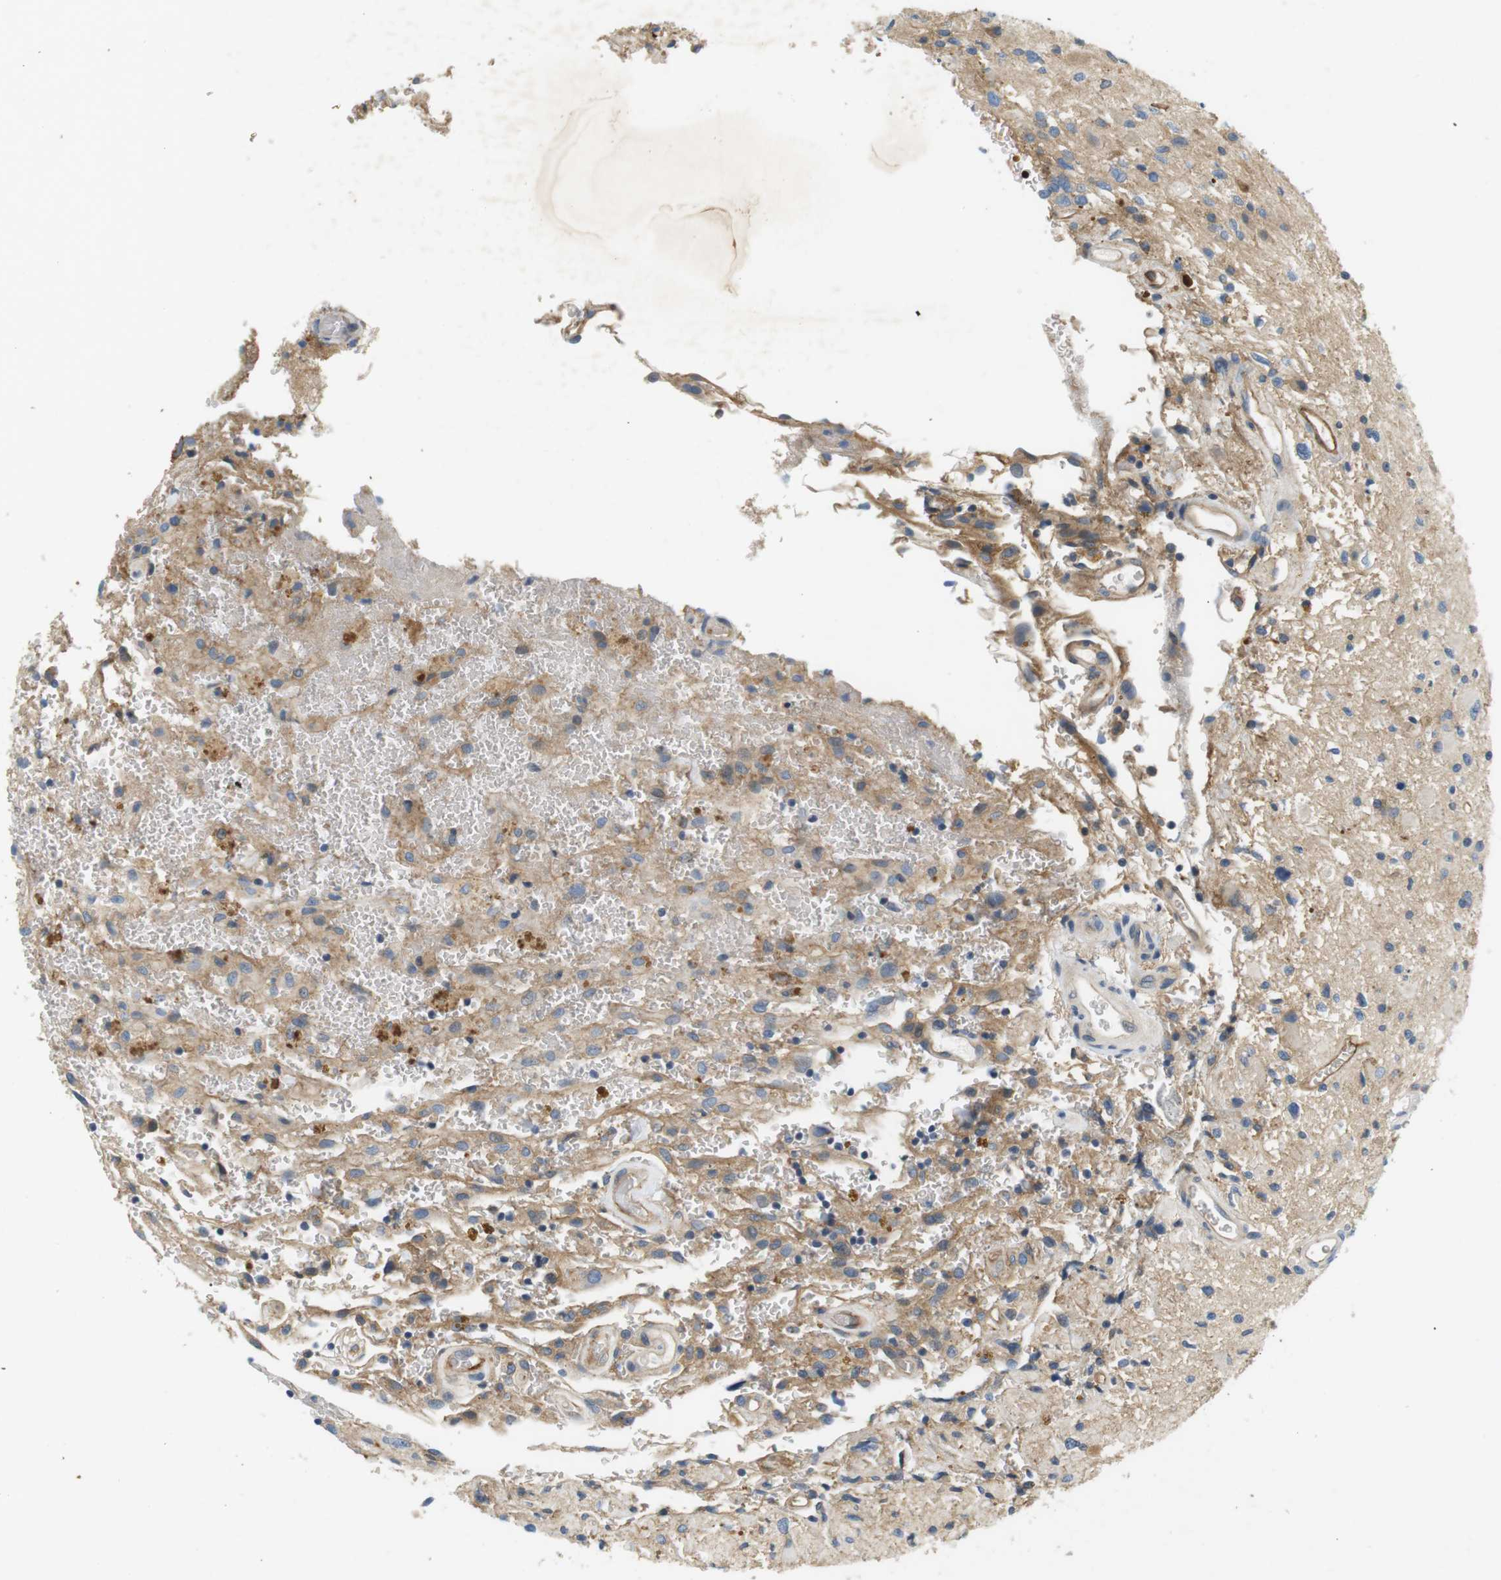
{"staining": {"intensity": "weak", "quantity": "25%-75%", "location": "cytoplasmic/membranous"}, "tissue": "glioma", "cell_type": "Tumor cells", "image_type": "cancer", "snomed": [{"axis": "morphology", "description": "Glioma, malignant, High grade"}, {"axis": "topography", "description": "Brain"}], "caption": "Tumor cells show weak cytoplasmic/membranous staining in approximately 25%-75% of cells in glioma.", "gene": "SLC30A1", "patient": {"sex": "male", "age": 33}}